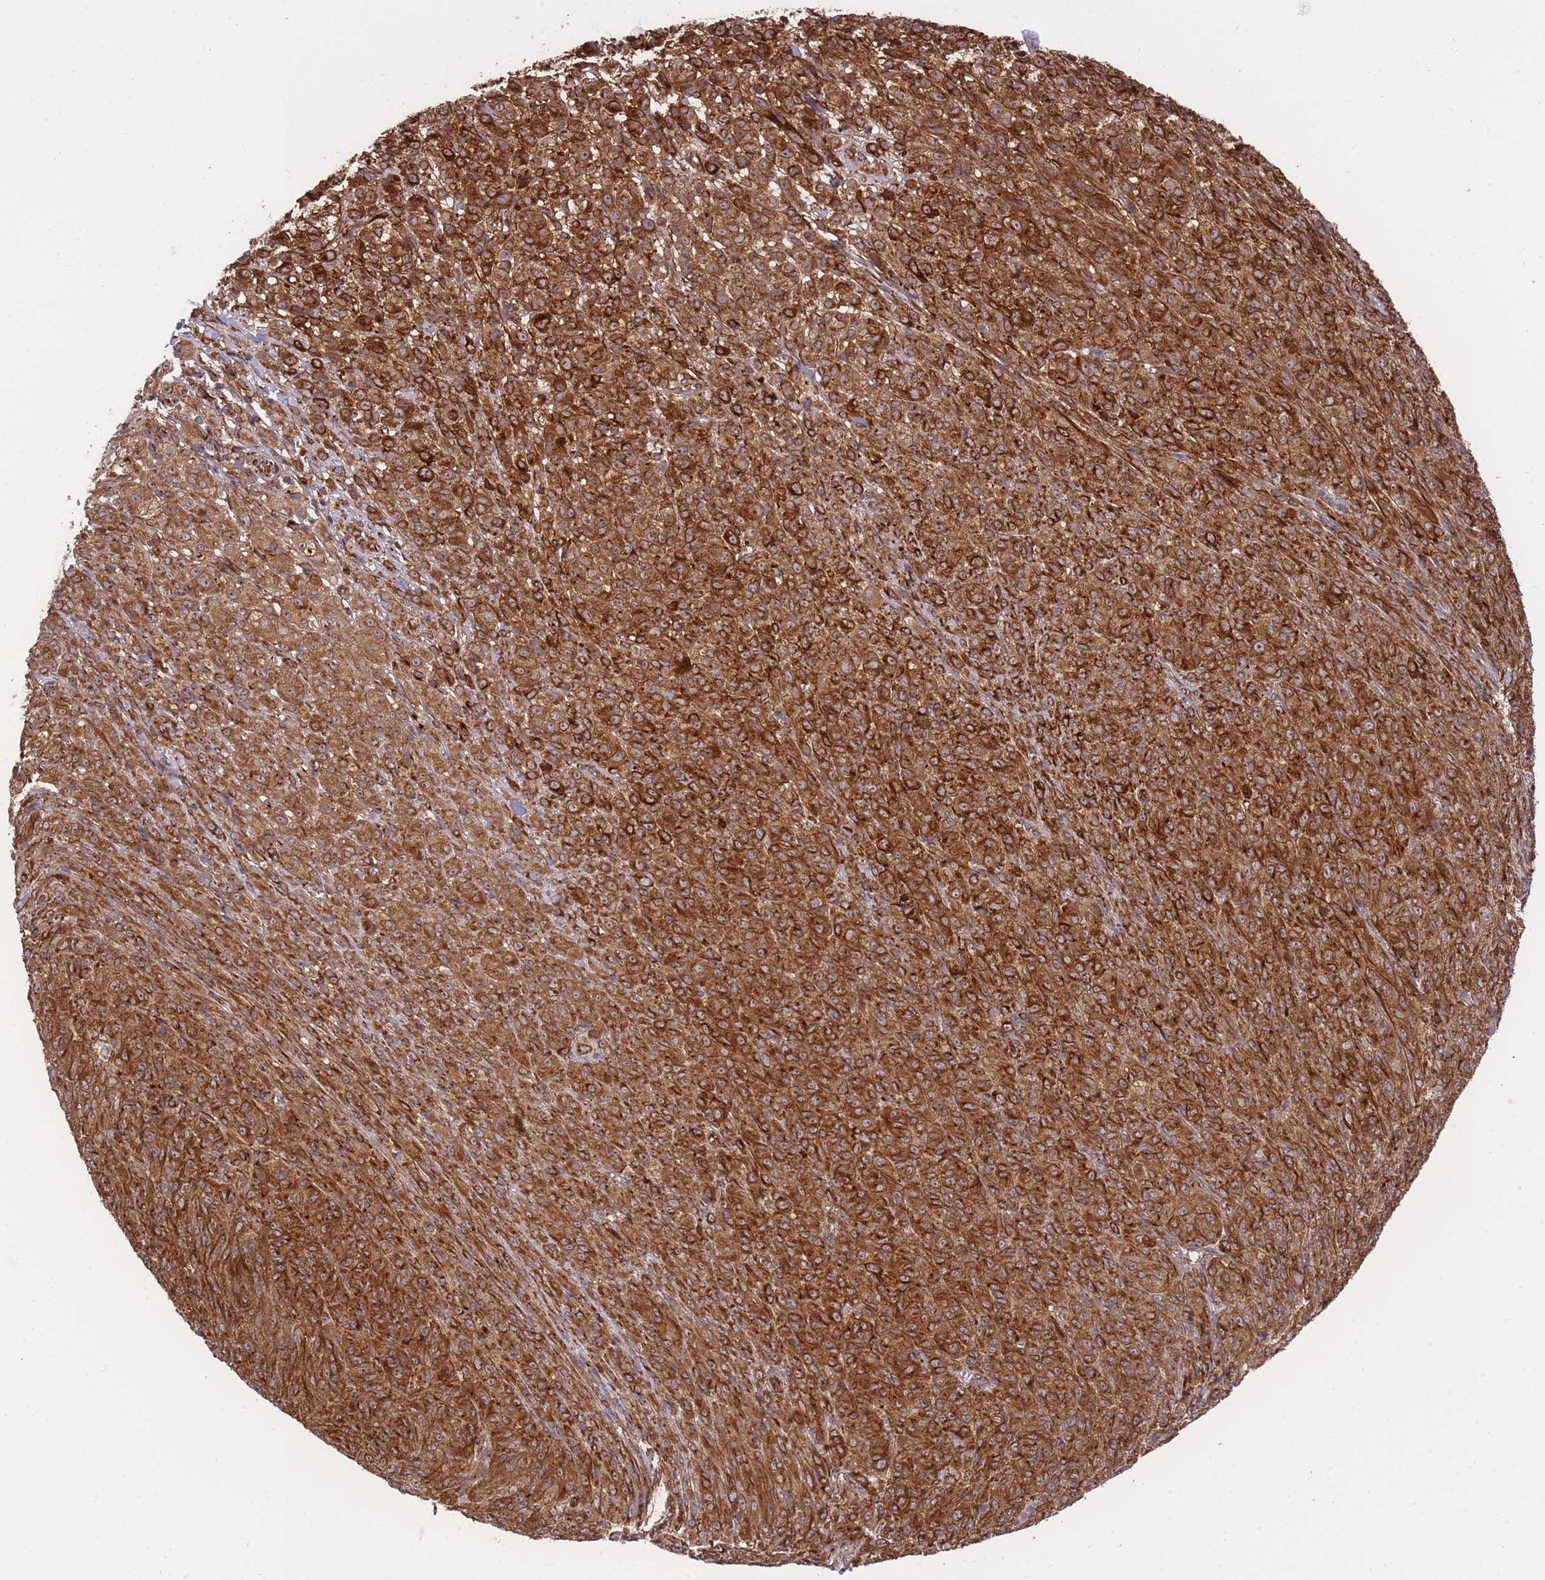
{"staining": {"intensity": "strong", "quantity": ">75%", "location": "cytoplasmic/membranous"}, "tissue": "melanoma", "cell_type": "Tumor cells", "image_type": "cancer", "snomed": [{"axis": "morphology", "description": "Malignant melanoma, NOS"}, {"axis": "topography", "description": "Skin"}], "caption": "Melanoma stained with IHC demonstrates strong cytoplasmic/membranous positivity in about >75% of tumor cells.", "gene": "EXOSC8", "patient": {"sex": "female", "age": 52}}